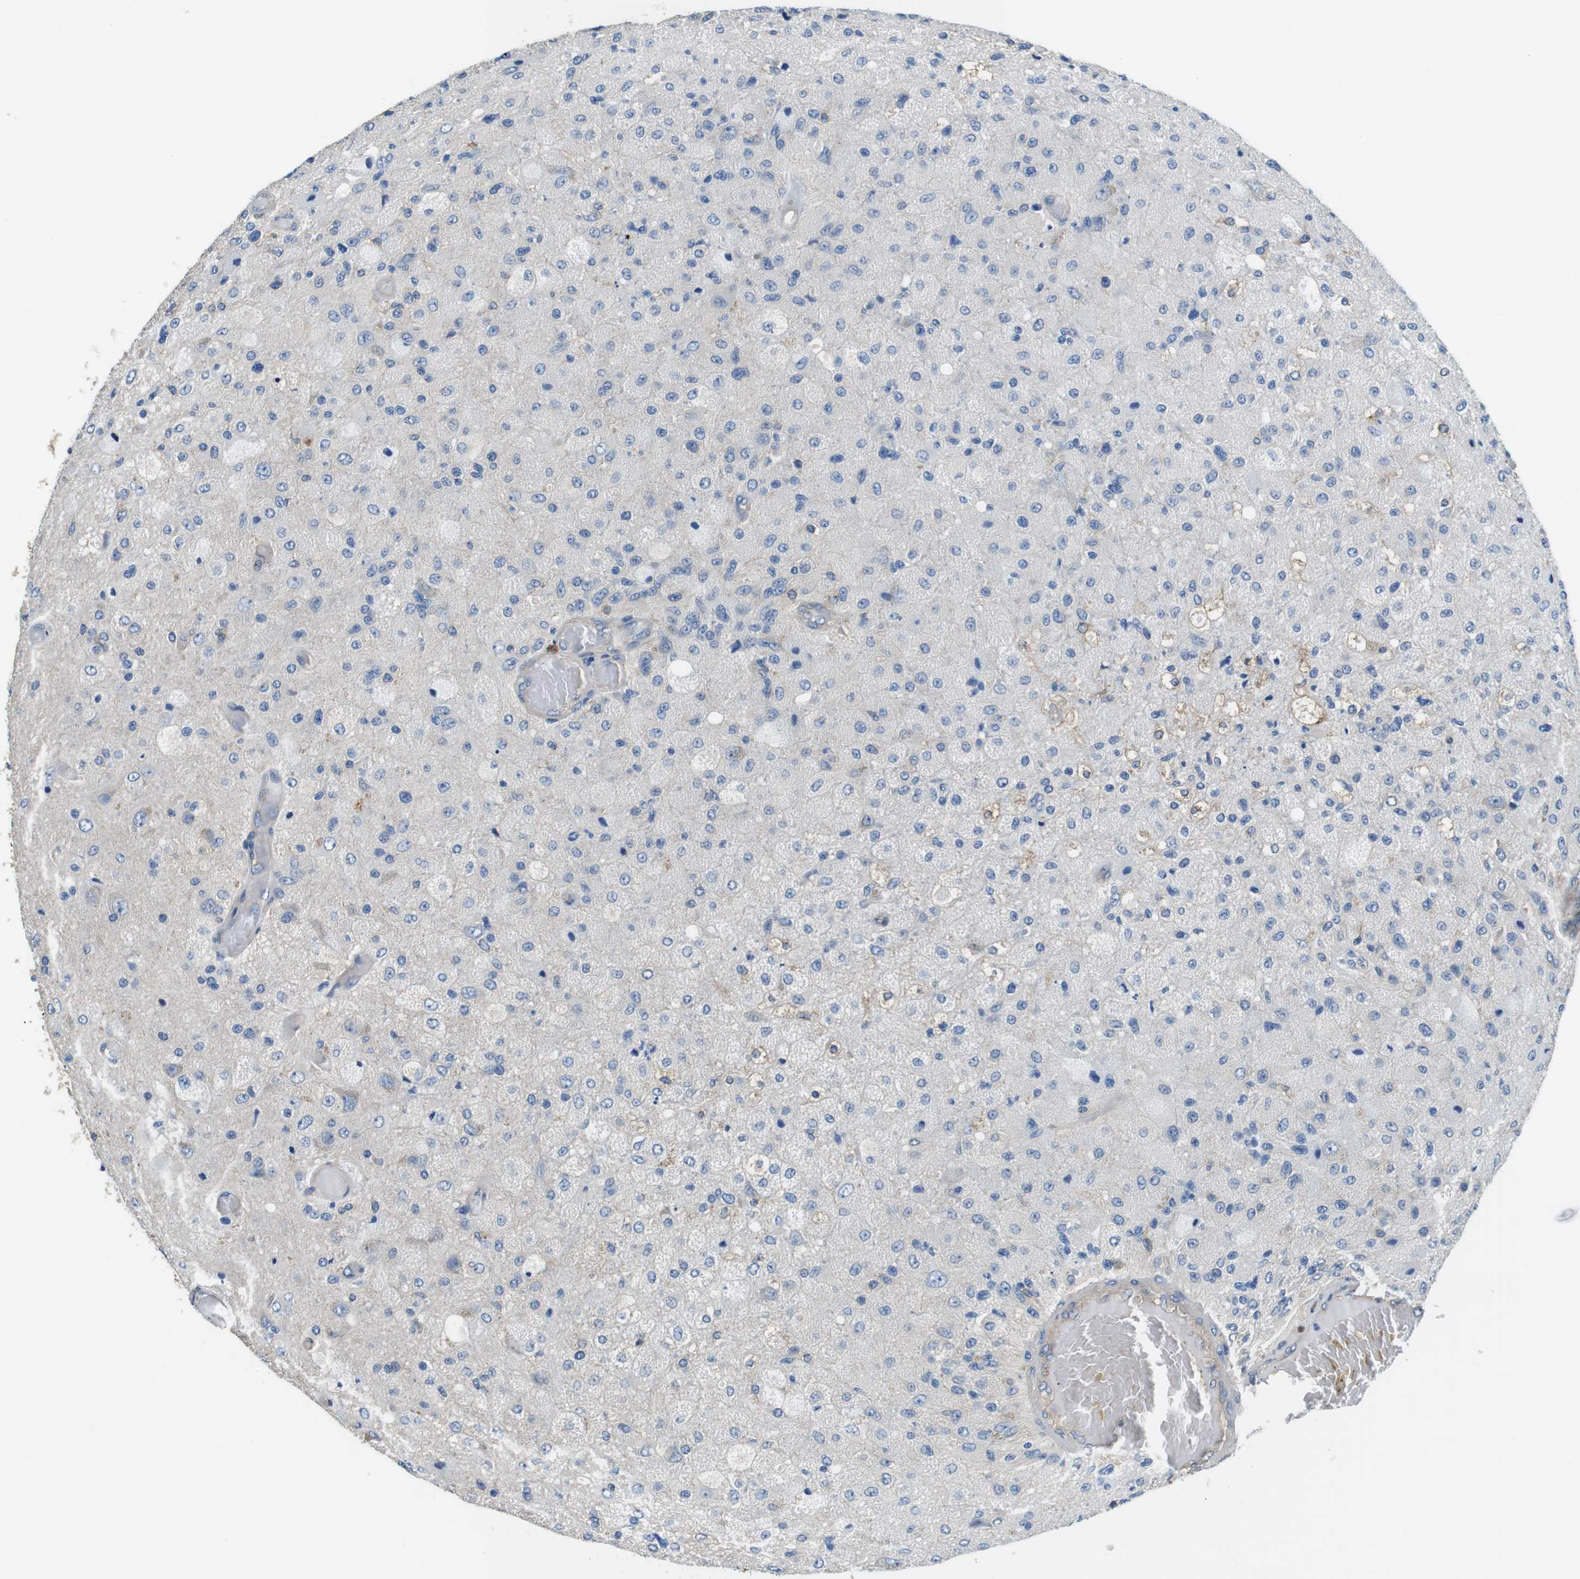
{"staining": {"intensity": "weak", "quantity": "<25%", "location": "cytoplasmic/membranous"}, "tissue": "glioma", "cell_type": "Tumor cells", "image_type": "cancer", "snomed": [{"axis": "morphology", "description": "Normal tissue, NOS"}, {"axis": "morphology", "description": "Glioma, malignant, High grade"}, {"axis": "topography", "description": "Cerebral cortex"}], "caption": "The IHC photomicrograph has no significant staining in tumor cells of high-grade glioma (malignant) tissue.", "gene": "DENND4C", "patient": {"sex": "male", "age": 77}}